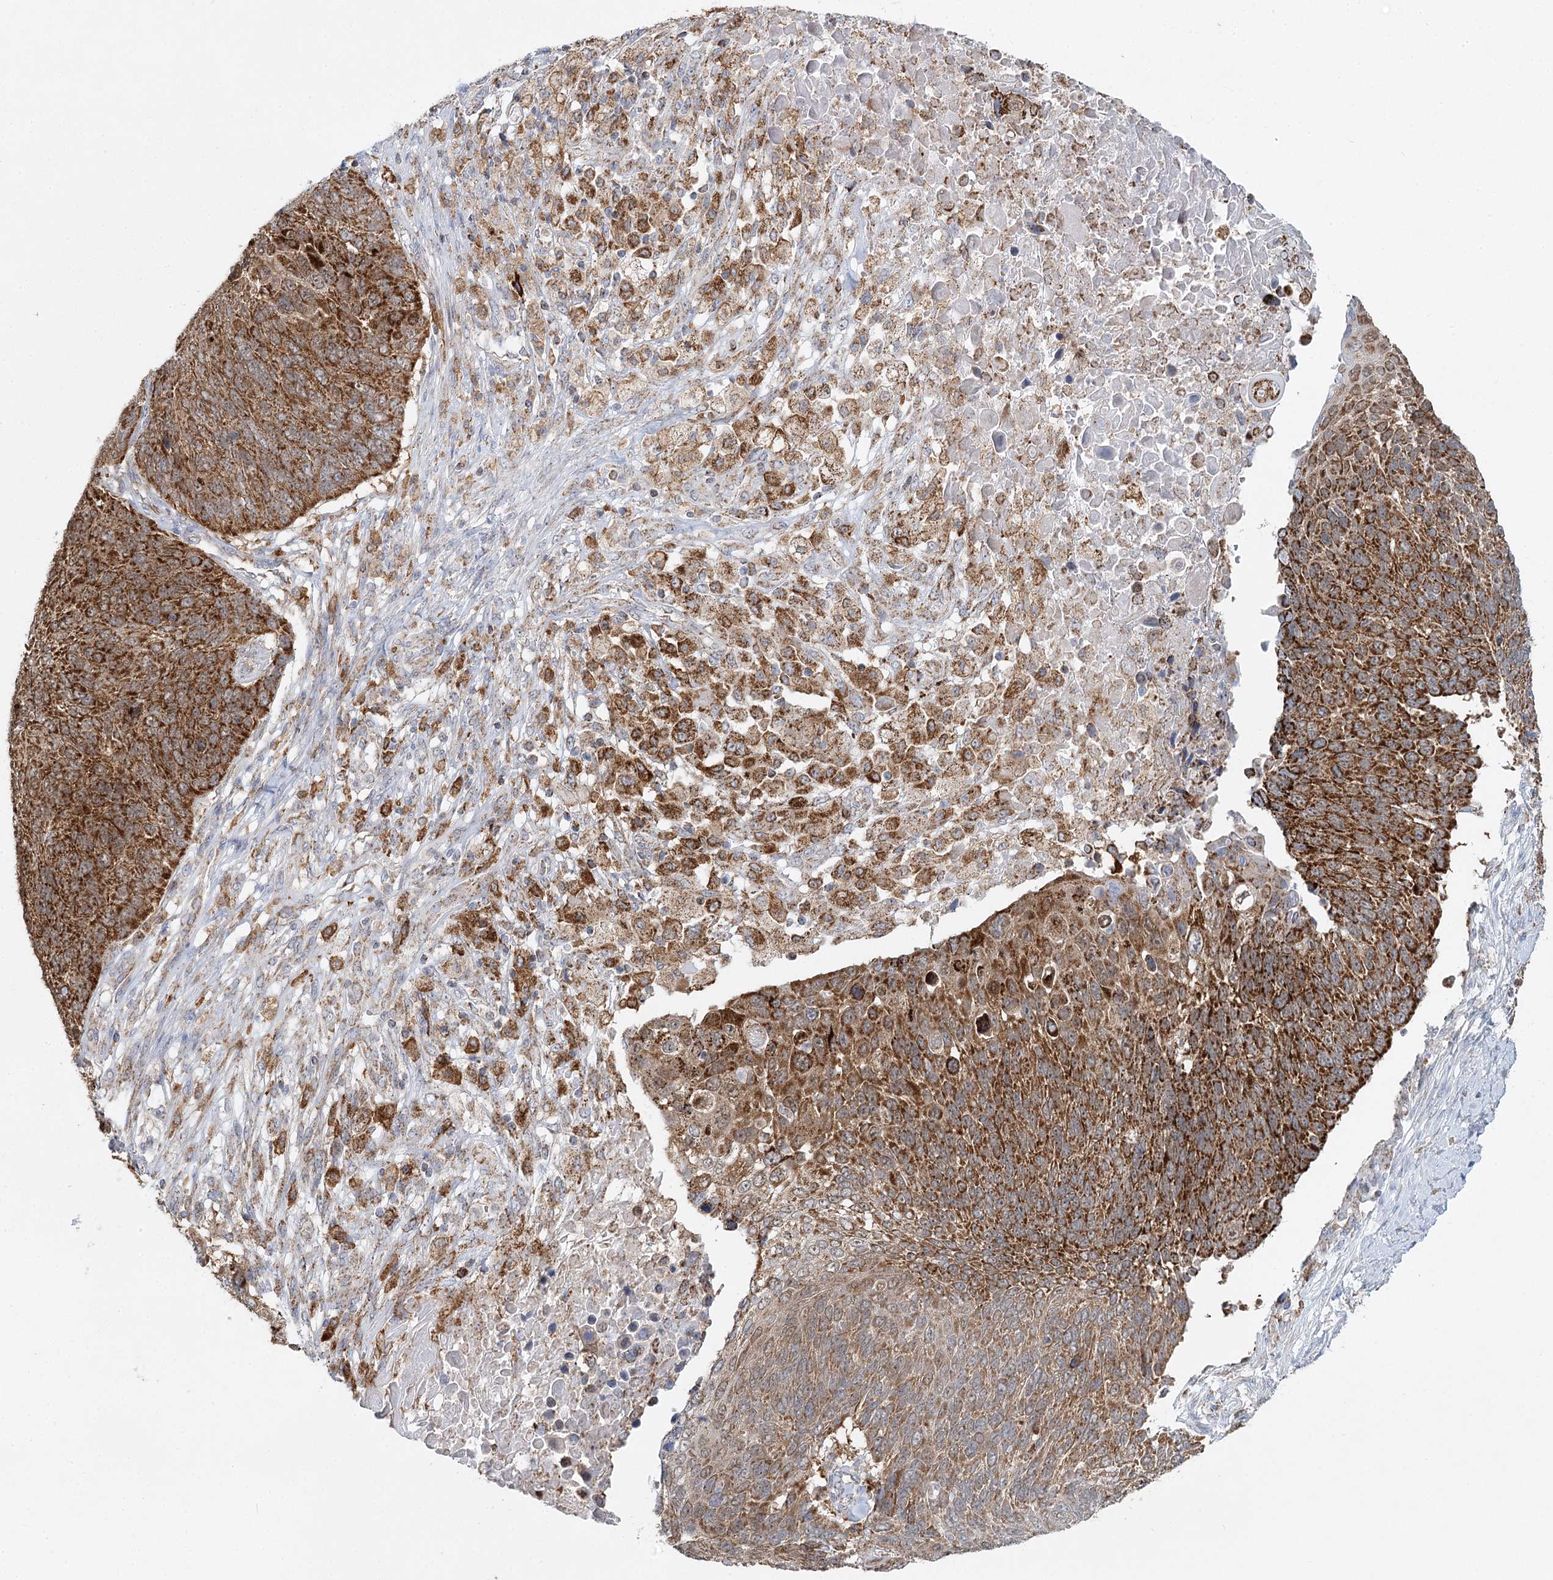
{"staining": {"intensity": "strong", "quantity": ">75%", "location": "cytoplasmic/membranous"}, "tissue": "lung cancer", "cell_type": "Tumor cells", "image_type": "cancer", "snomed": [{"axis": "morphology", "description": "Squamous cell carcinoma, NOS"}, {"axis": "topography", "description": "Lung"}], "caption": "Brown immunohistochemical staining in lung cancer shows strong cytoplasmic/membranous positivity in approximately >75% of tumor cells.", "gene": "TAS1R1", "patient": {"sex": "male", "age": 66}}